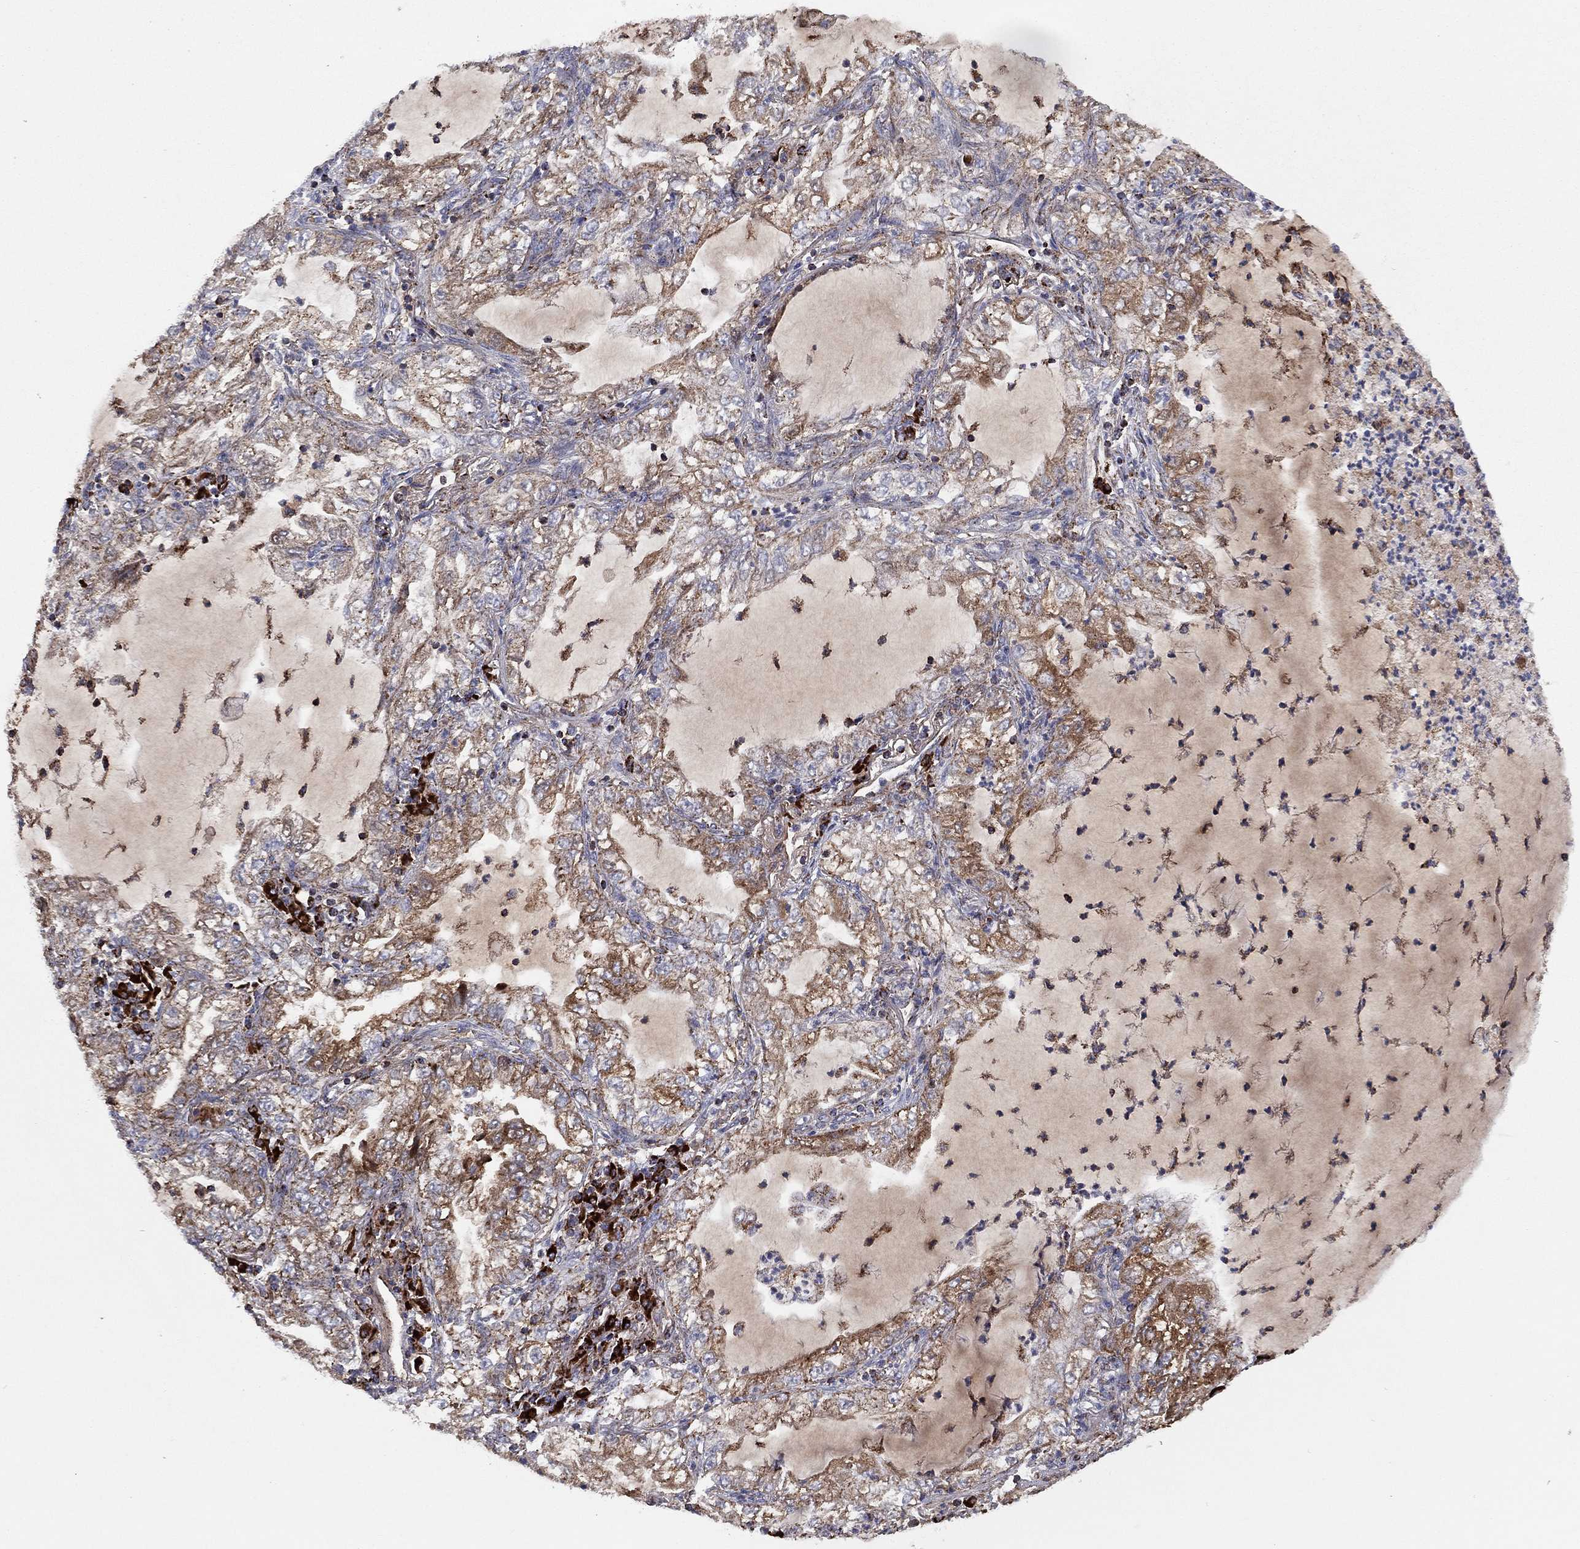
{"staining": {"intensity": "moderate", "quantity": ">75%", "location": "cytoplasmic/membranous"}, "tissue": "lung cancer", "cell_type": "Tumor cells", "image_type": "cancer", "snomed": [{"axis": "morphology", "description": "Adenocarcinoma, NOS"}, {"axis": "topography", "description": "Lung"}], "caption": "Brown immunohistochemical staining in human lung cancer exhibits moderate cytoplasmic/membranous staining in about >75% of tumor cells. (IHC, brightfield microscopy, high magnification).", "gene": "PPP2R5A", "patient": {"sex": "female", "age": 73}}